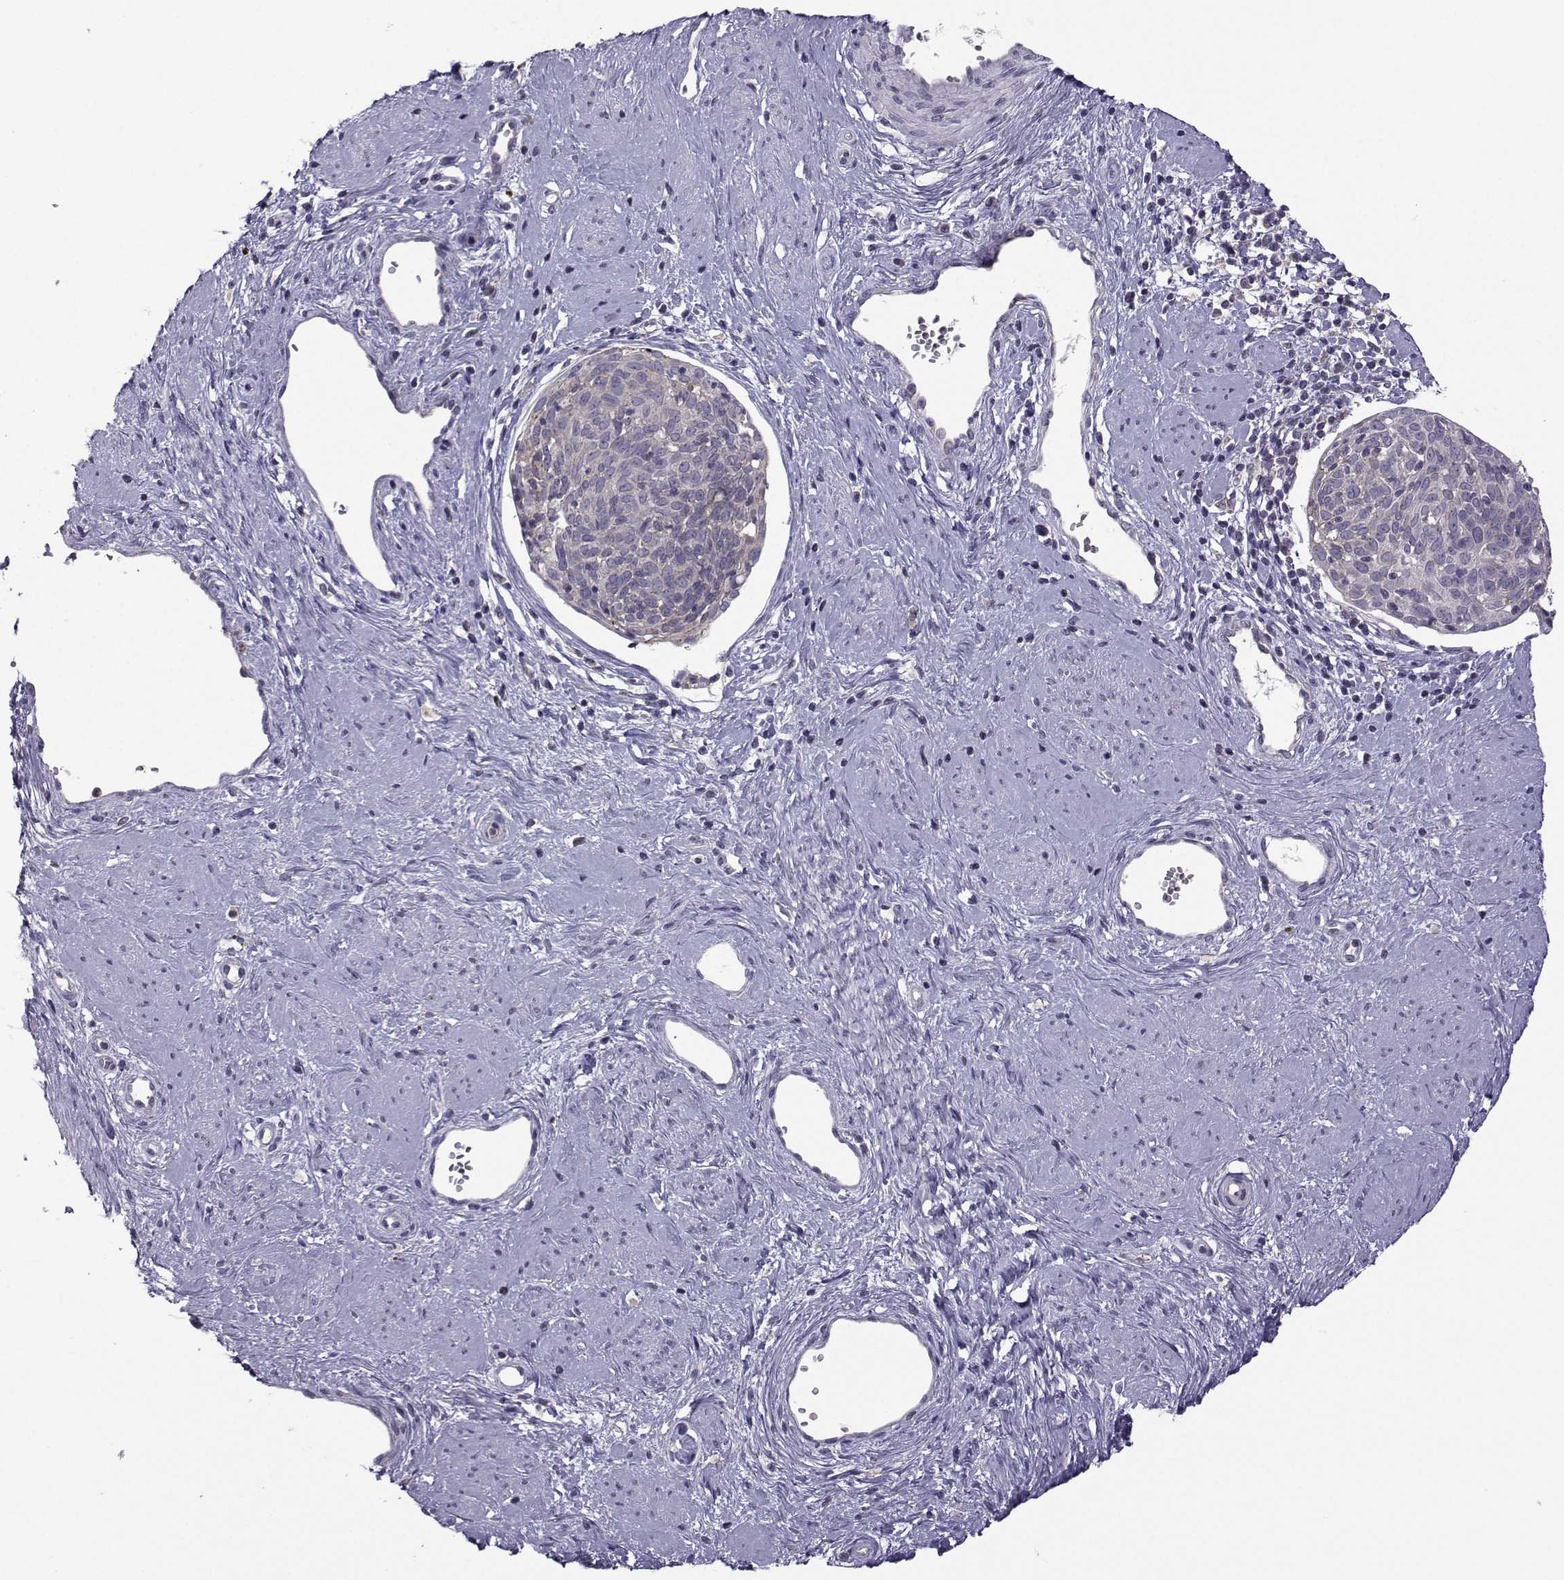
{"staining": {"intensity": "negative", "quantity": "none", "location": "none"}, "tissue": "cervical cancer", "cell_type": "Tumor cells", "image_type": "cancer", "snomed": [{"axis": "morphology", "description": "Squamous cell carcinoma, NOS"}, {"axis": "topography", "description": "Cervix"}], "caption": "Immunohistochemistry of squamous cell carcinoma (cervical) exhibits no staining in tumor cells.", "gene": "FCAMR", "patient": {"sex": "female", "age": 39}}